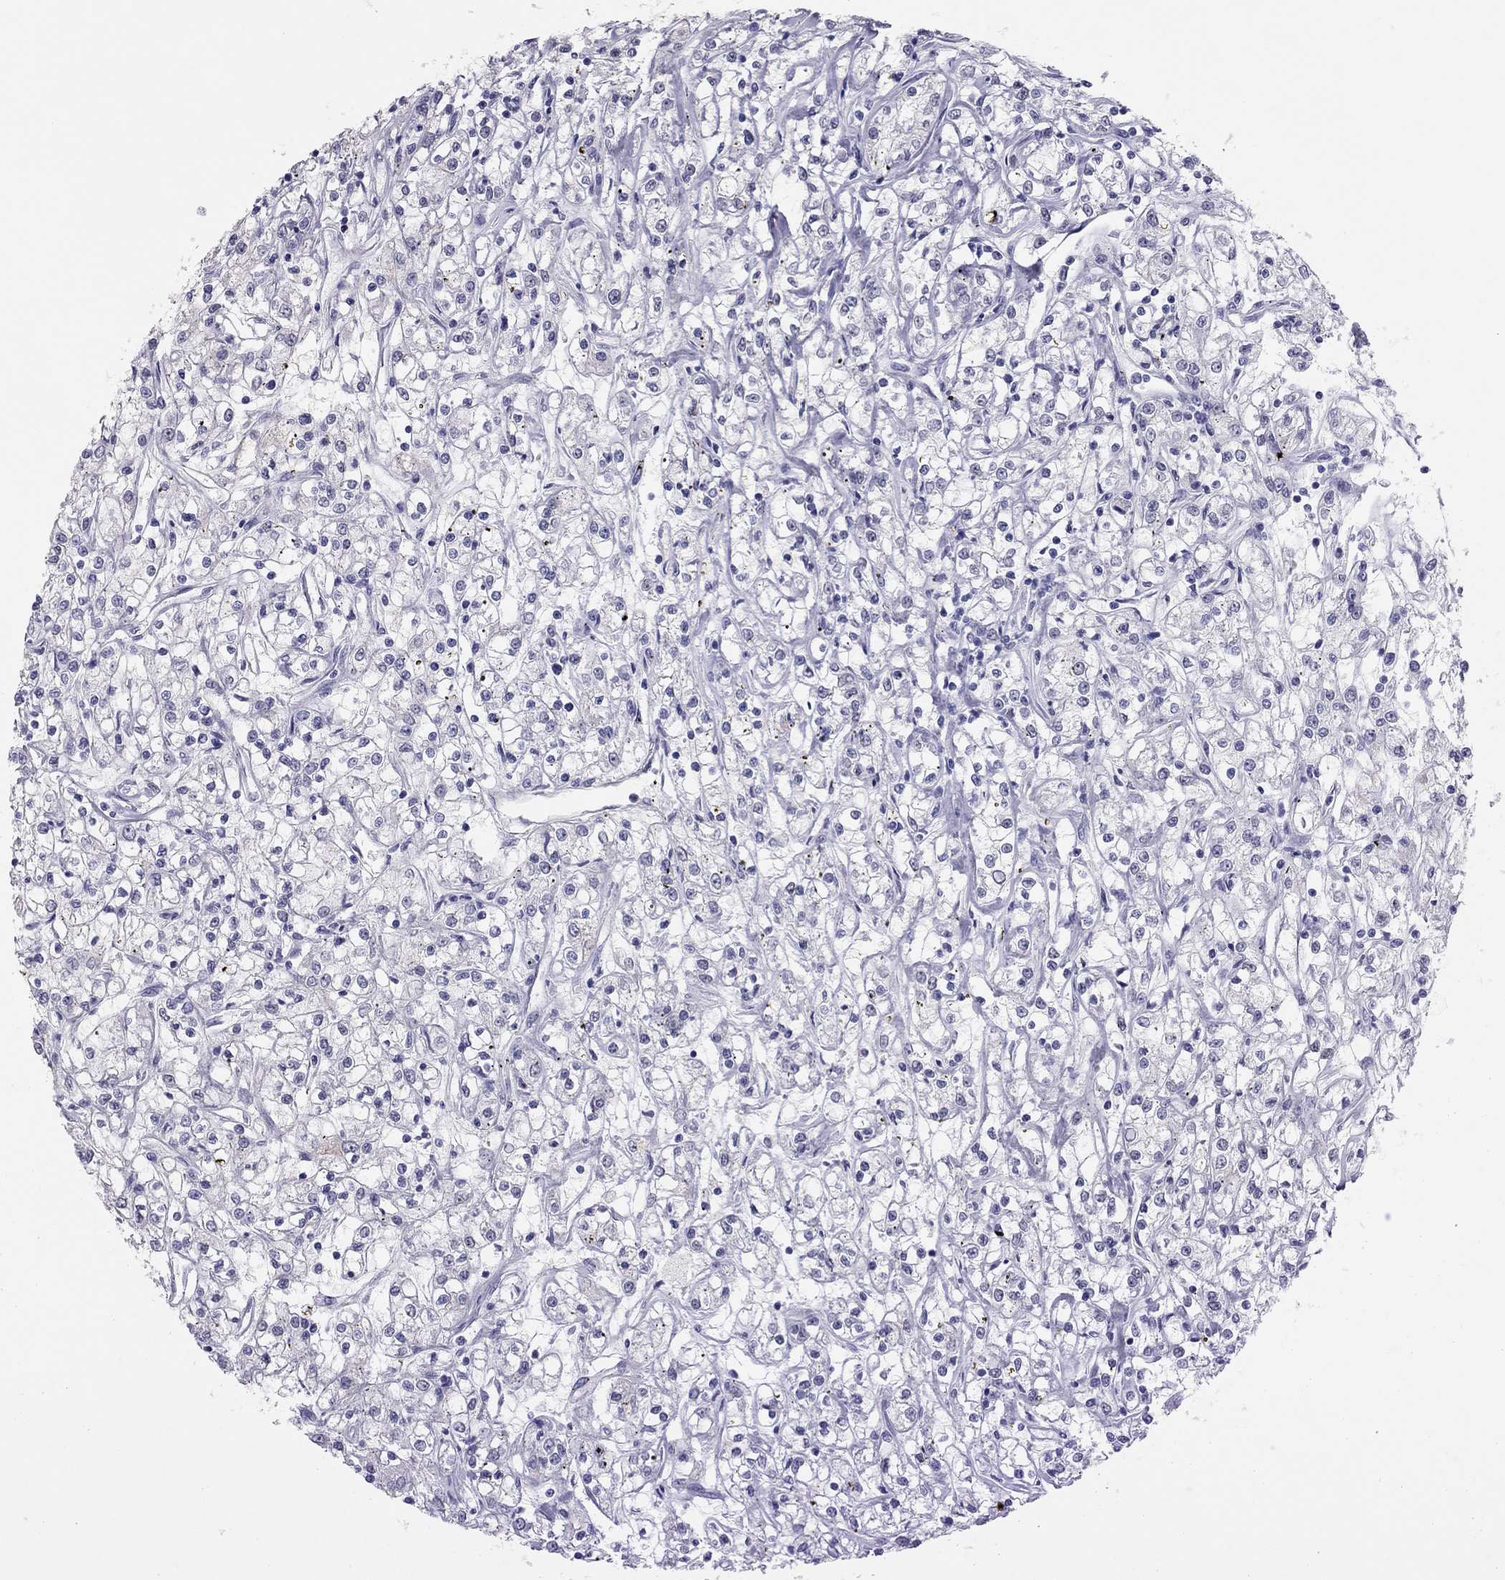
{"staining": {"intensity": "negative", "quantity": "none", "location": "none"}, "tissue": "renal cancer", "cell_type": "Tumor cells", "image_type": "cancer", "snomed": [{"axis": "morphology", "description": "Adenocarcinoma, NOS"}, {"axis": "topography", "description": "Kidney"}], "caption": "A photomicrograph of human renal cancer is negative for staining in tumor cells.", "gene": "PHOX2A", "patient": {"sex": "female", "age": 59}}